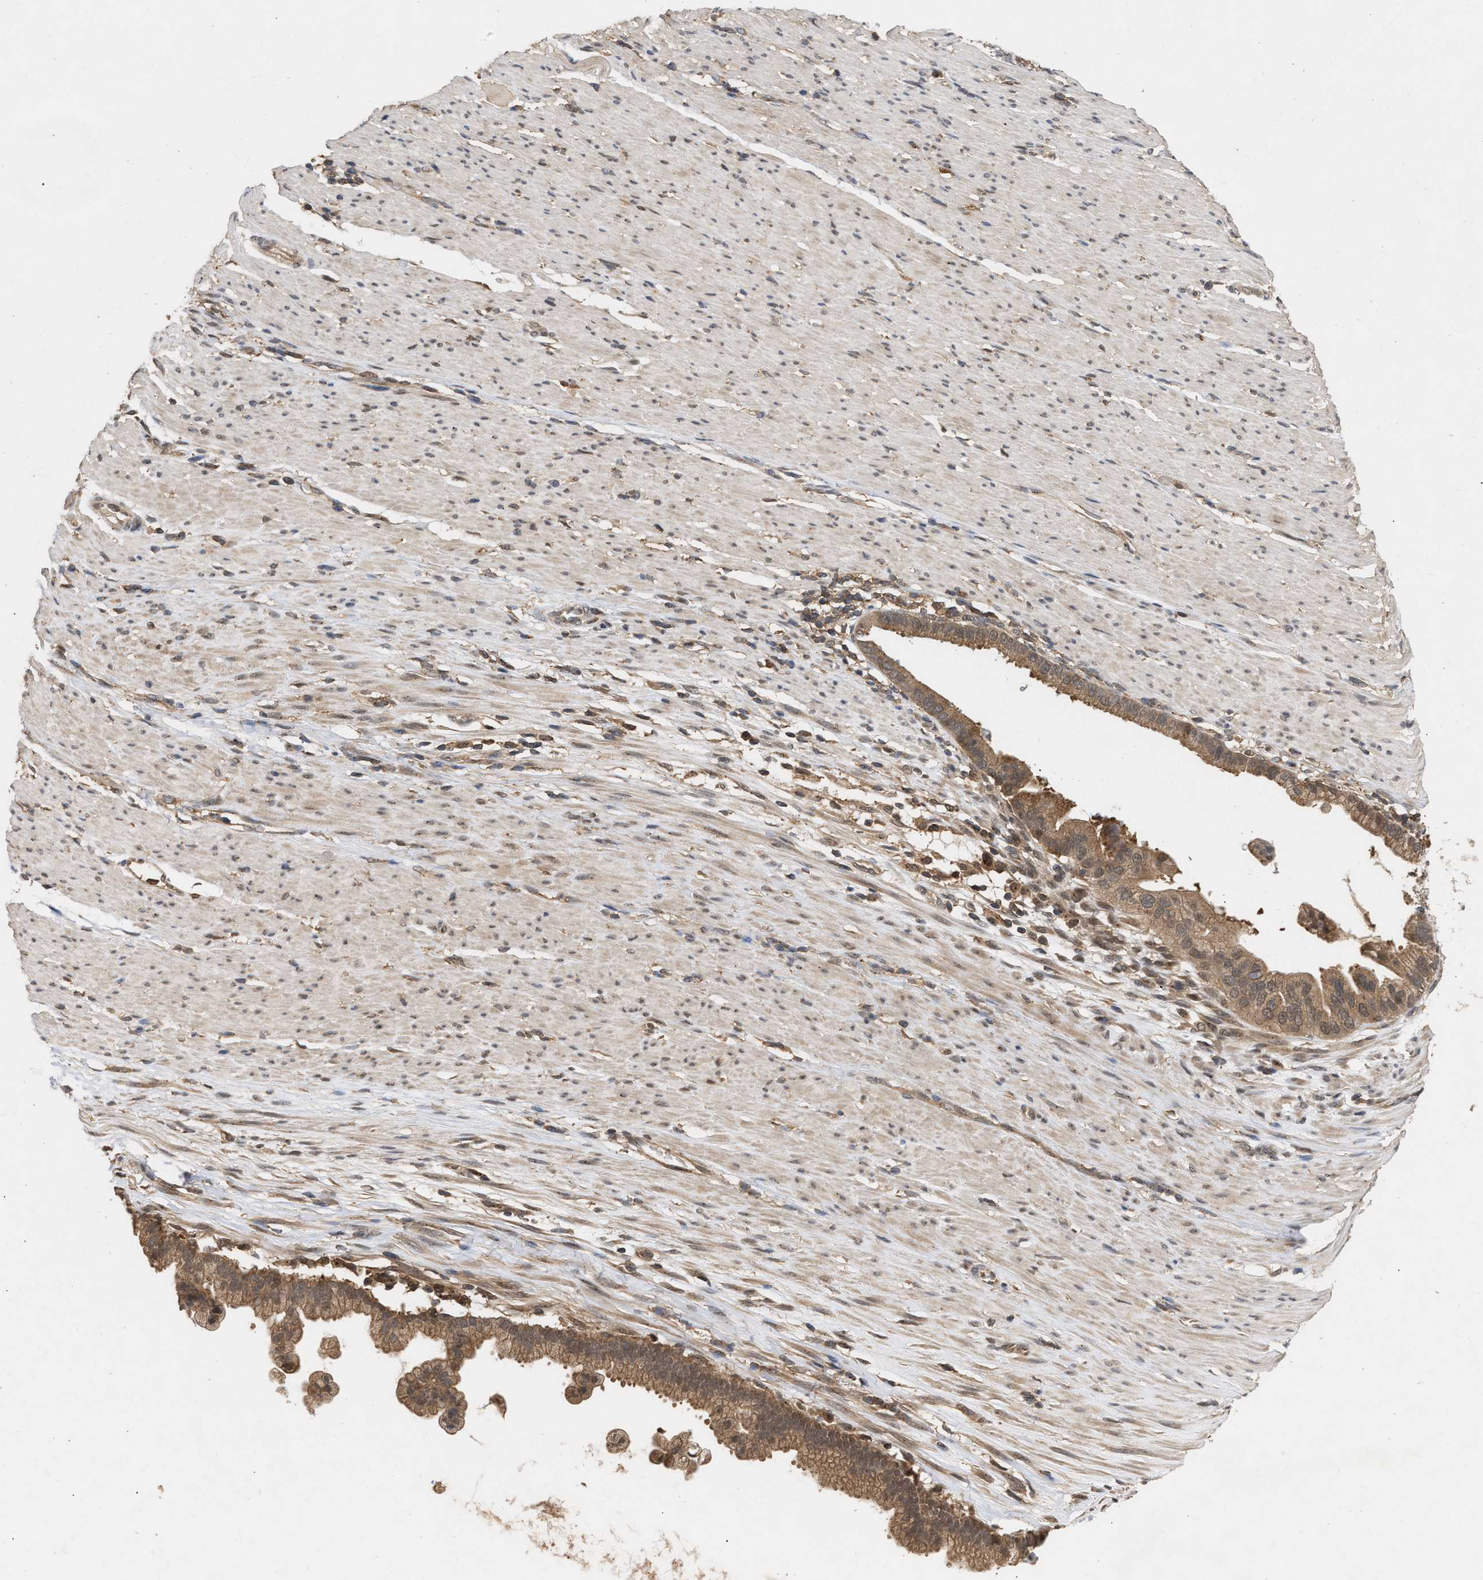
{"staining": {"intensity": "moderate", "quantity": ">75%", "location": "cytoplasmic/membranous"}, "tissue": "pancreatic cancer", "cell_type": "Tumor cells", "image_type": "cancer", "snomed": [{"axis": "morphology", "description": "Adenocarcinoma, NOS"}, {"axis": "topography", "description": "Pancreas"}], "caption": "DAB (3,3'-diaminobenzidine) immunohistochemical staining of human pancreatic cancer (adenocarcinoma) displays moderate cytoplasmic/membranous protein expression in about >75% of tumor cells.", "gene": "FITM1", "patient": {"sex": "male", "age": 69}}